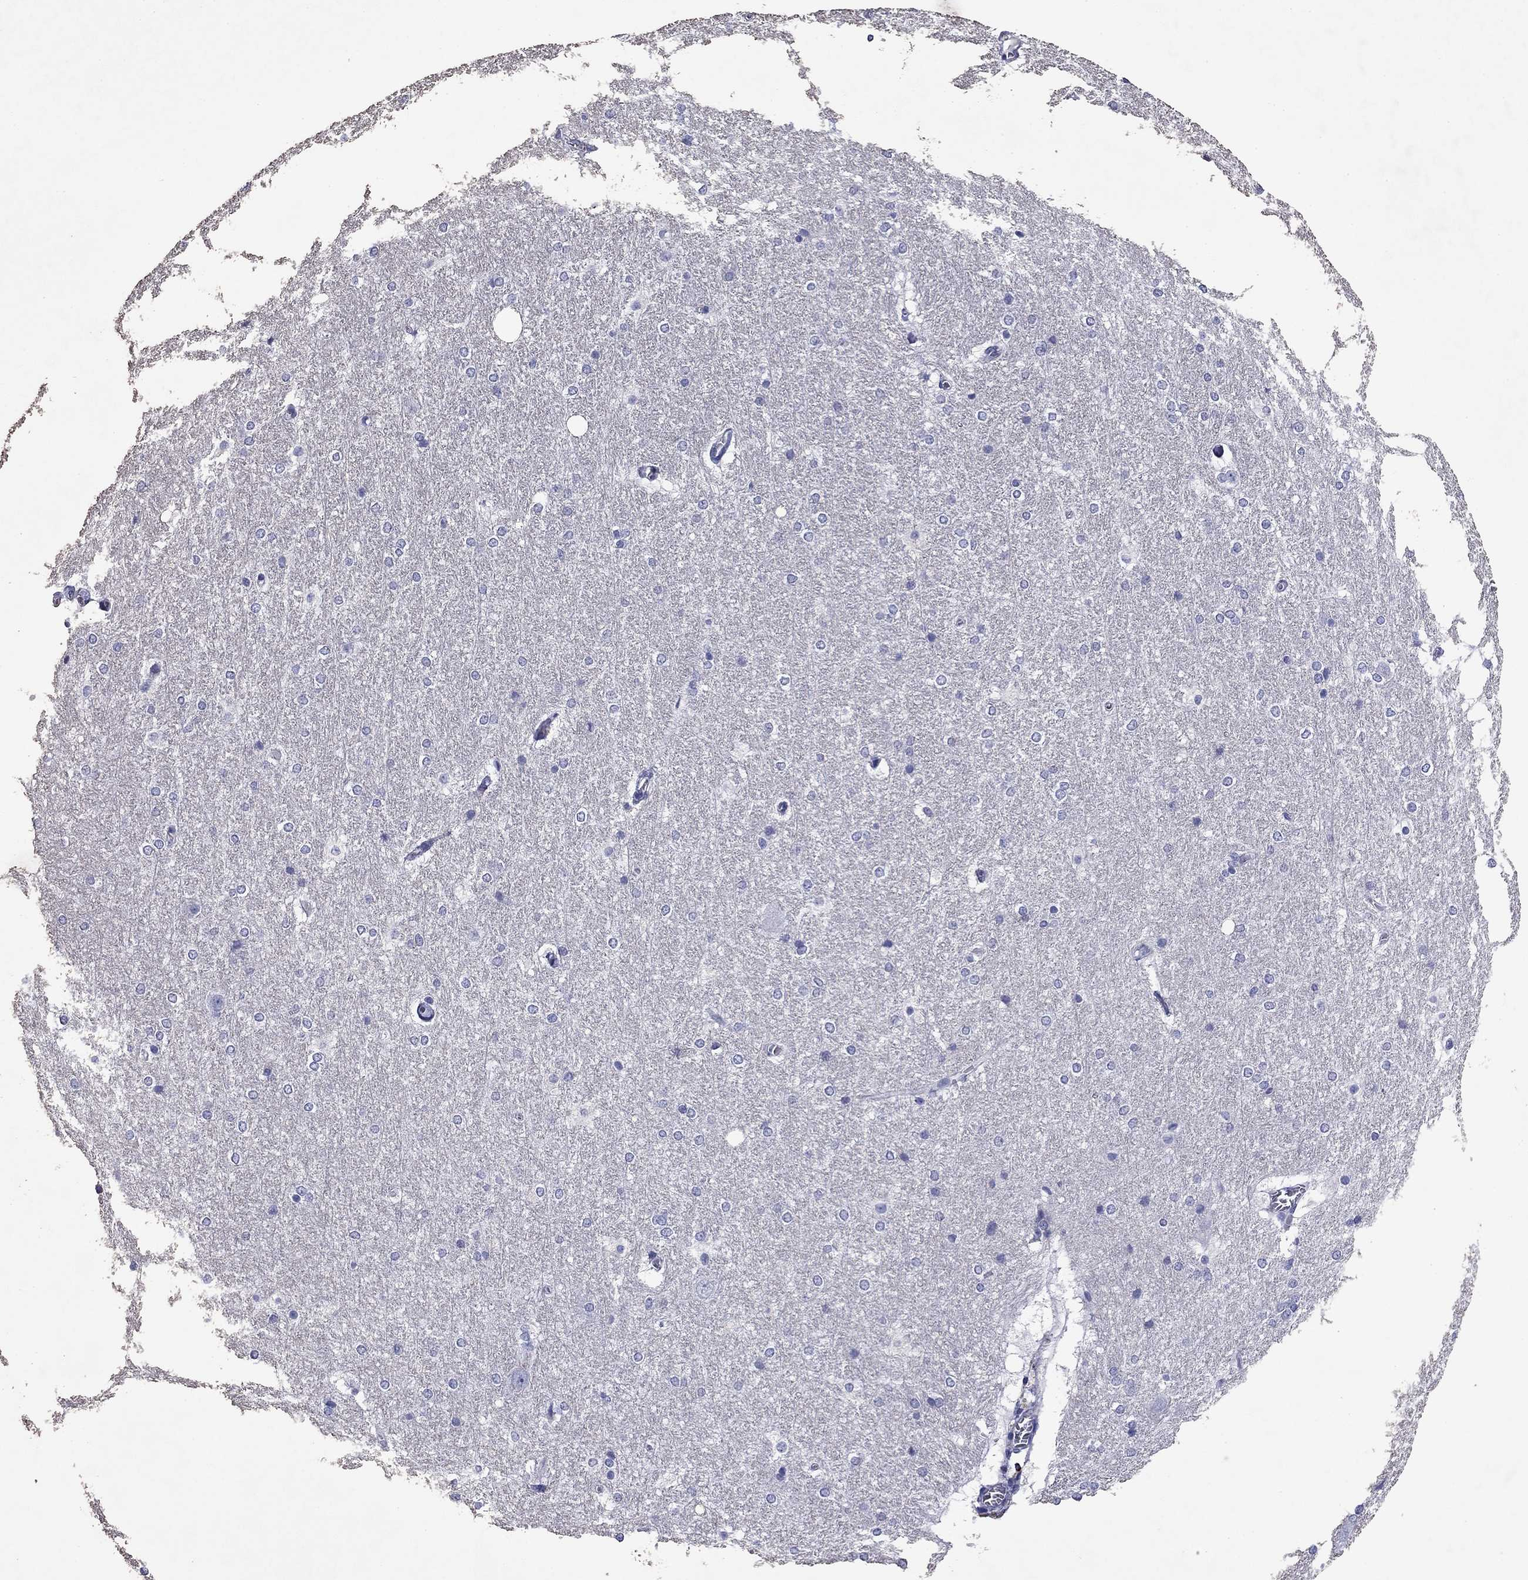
{"staining": {"intensity": "negative", "quantity": "none", "location": "none"}, "tissue": "hippocampus", "cell_type": "Glial cells", "image_type": "normal", "snomed": [{"axis": "morphology", "description": "Normal tissue, NOS"}, {"axis": "topography", "description": "Cerebral cortex"}, {"axis": "topography", "description": "Hippocampus"}], "caption": "Immunohistochemical staining of unremarkable human hippocampus shows no significant expression in glial cells. (DAB (3,3'-diaminobenzidine) immunohistochemistry (IHC) with hematoxylin counter stain).", "gene": "GZMK", "patient": {"sex": "female", "age": 19}}